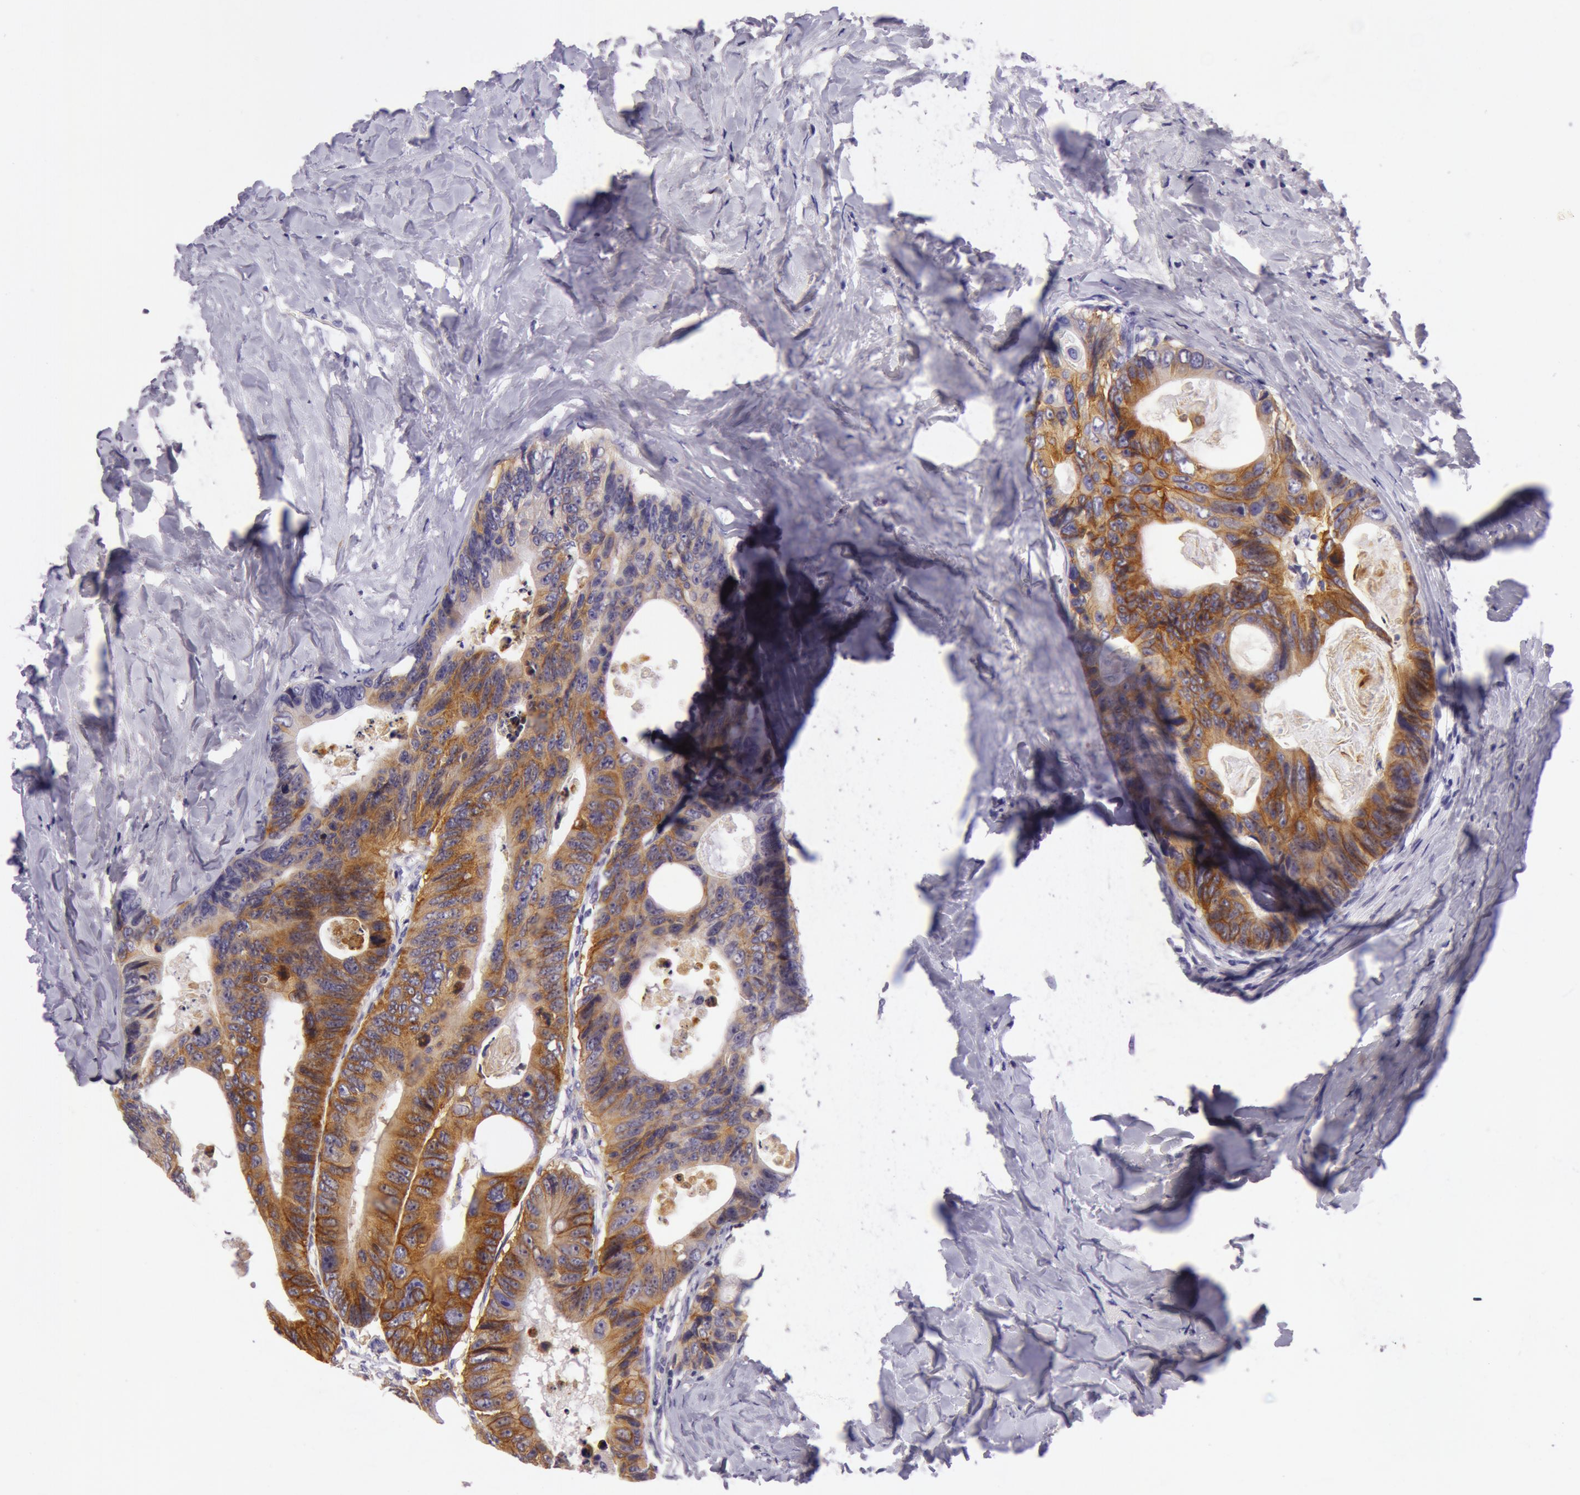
{"staining": {"intensity": "strong", "quantity": ">75%", "location": "cytoplasmic/membranous"}, "tissue": "colorectal cancer", "cell_type": "Tumor cells", "image_type": "cancer", "snomed": [{"axis": "morphology", "description": "Adenocarcinoma, NOS"}, {"axis": "topography", "description": "Colon"}], "caption": "The photomicrograph reveals staining of colorectal cancer (adenocarcinoma), revealing strong cytoplasmic/membranous protein staining (brown color) within tumor cells.", "gene": "LY75", "patient": {"sex": "female", "age": 55}}